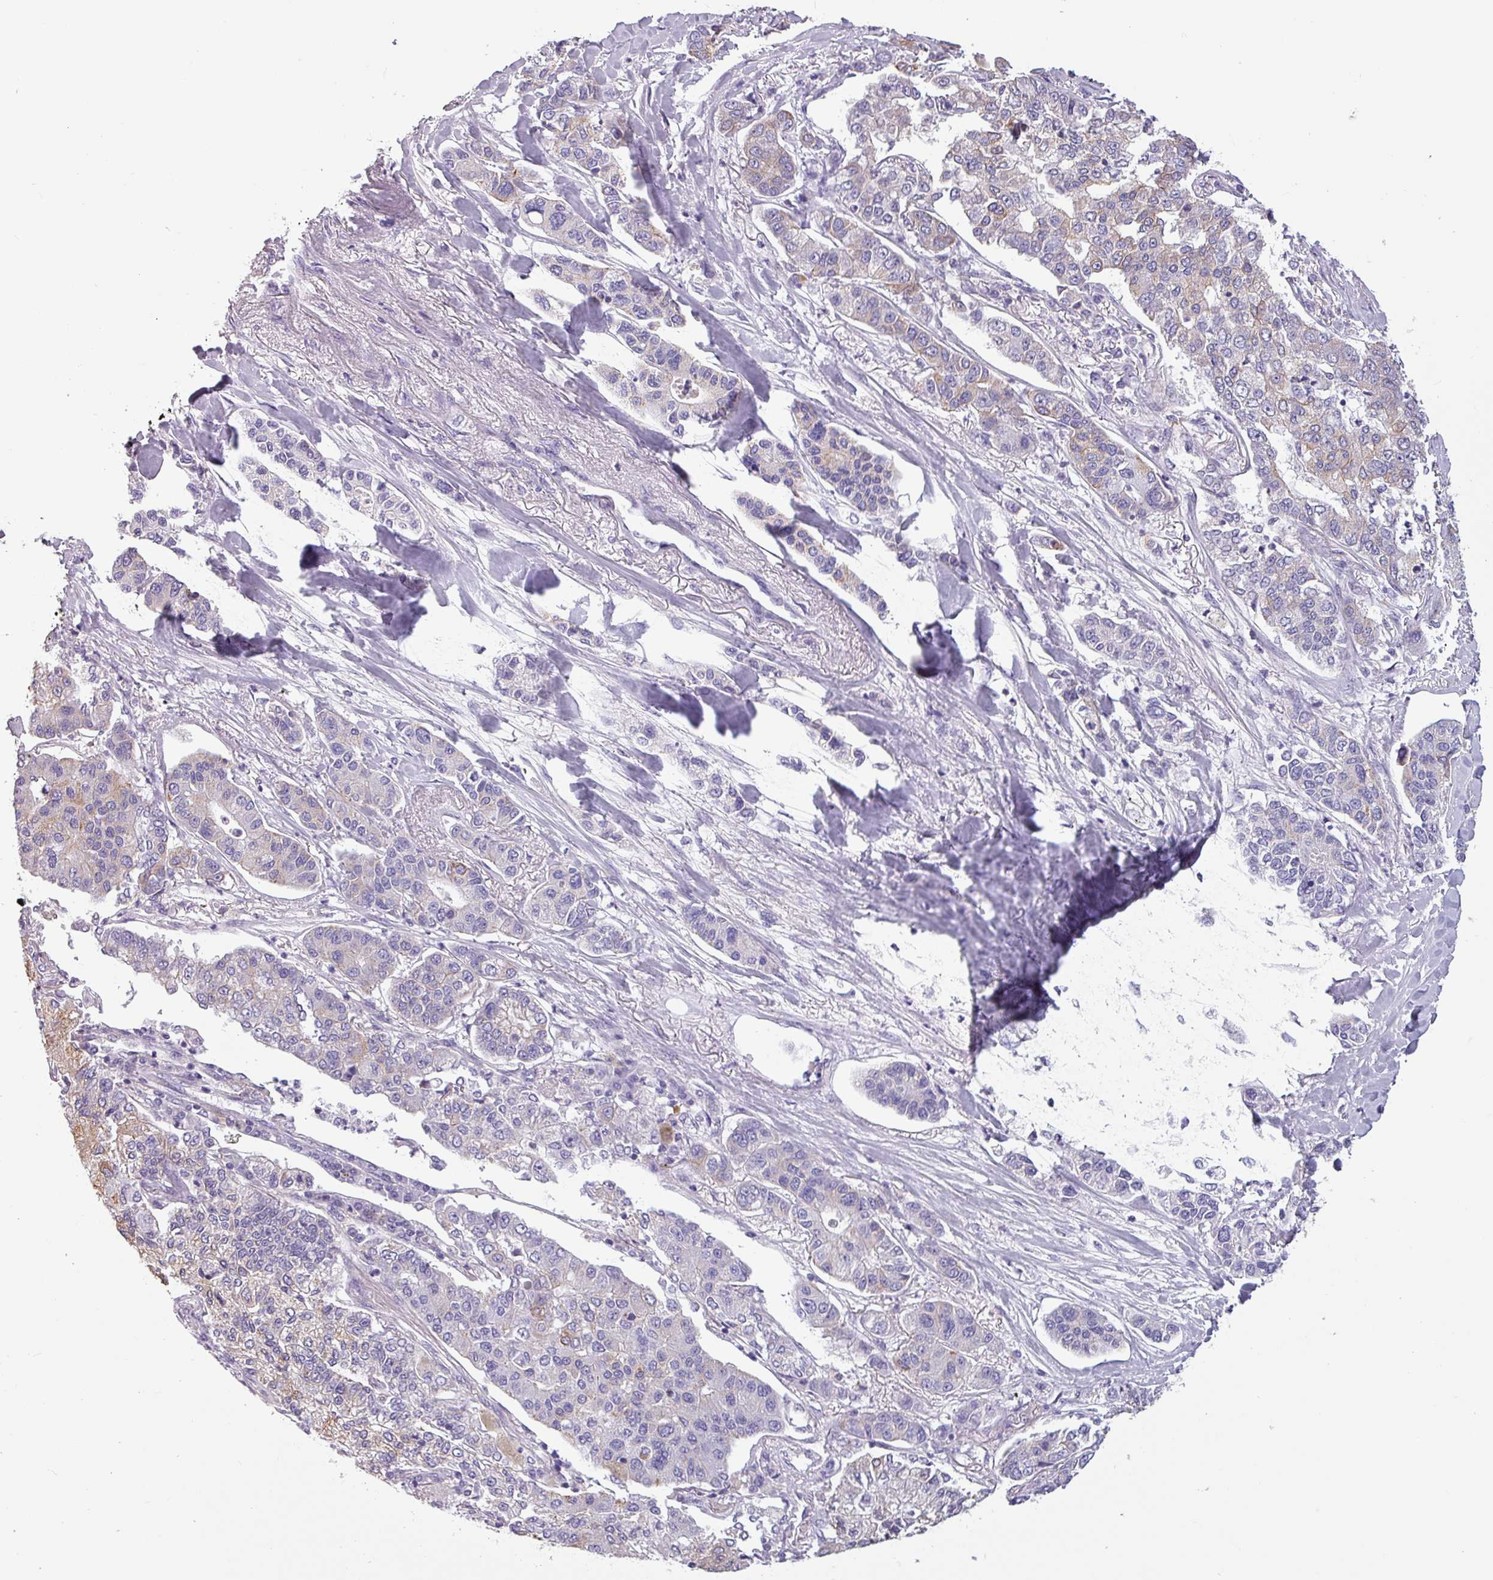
{"staining": {"intensity": "weak", "quantity": "<25%", "location": "cytoplasmic/membranous"}, "tissue": "lung cancer", "cell_type": "Tumor cells", "image_type": "cancer", "snomed": [{"axis": "morphology", "description": "Adenocarcinoma, NOS"}, {"axis": "topography", "description": "Lung"}], "caption": "This is a image of IHC staining of lung adenocarcinoma, which shows no staining in tumor cells.", "gene": "CAMK1", "patient": {"sex": "male", "age": 49}}